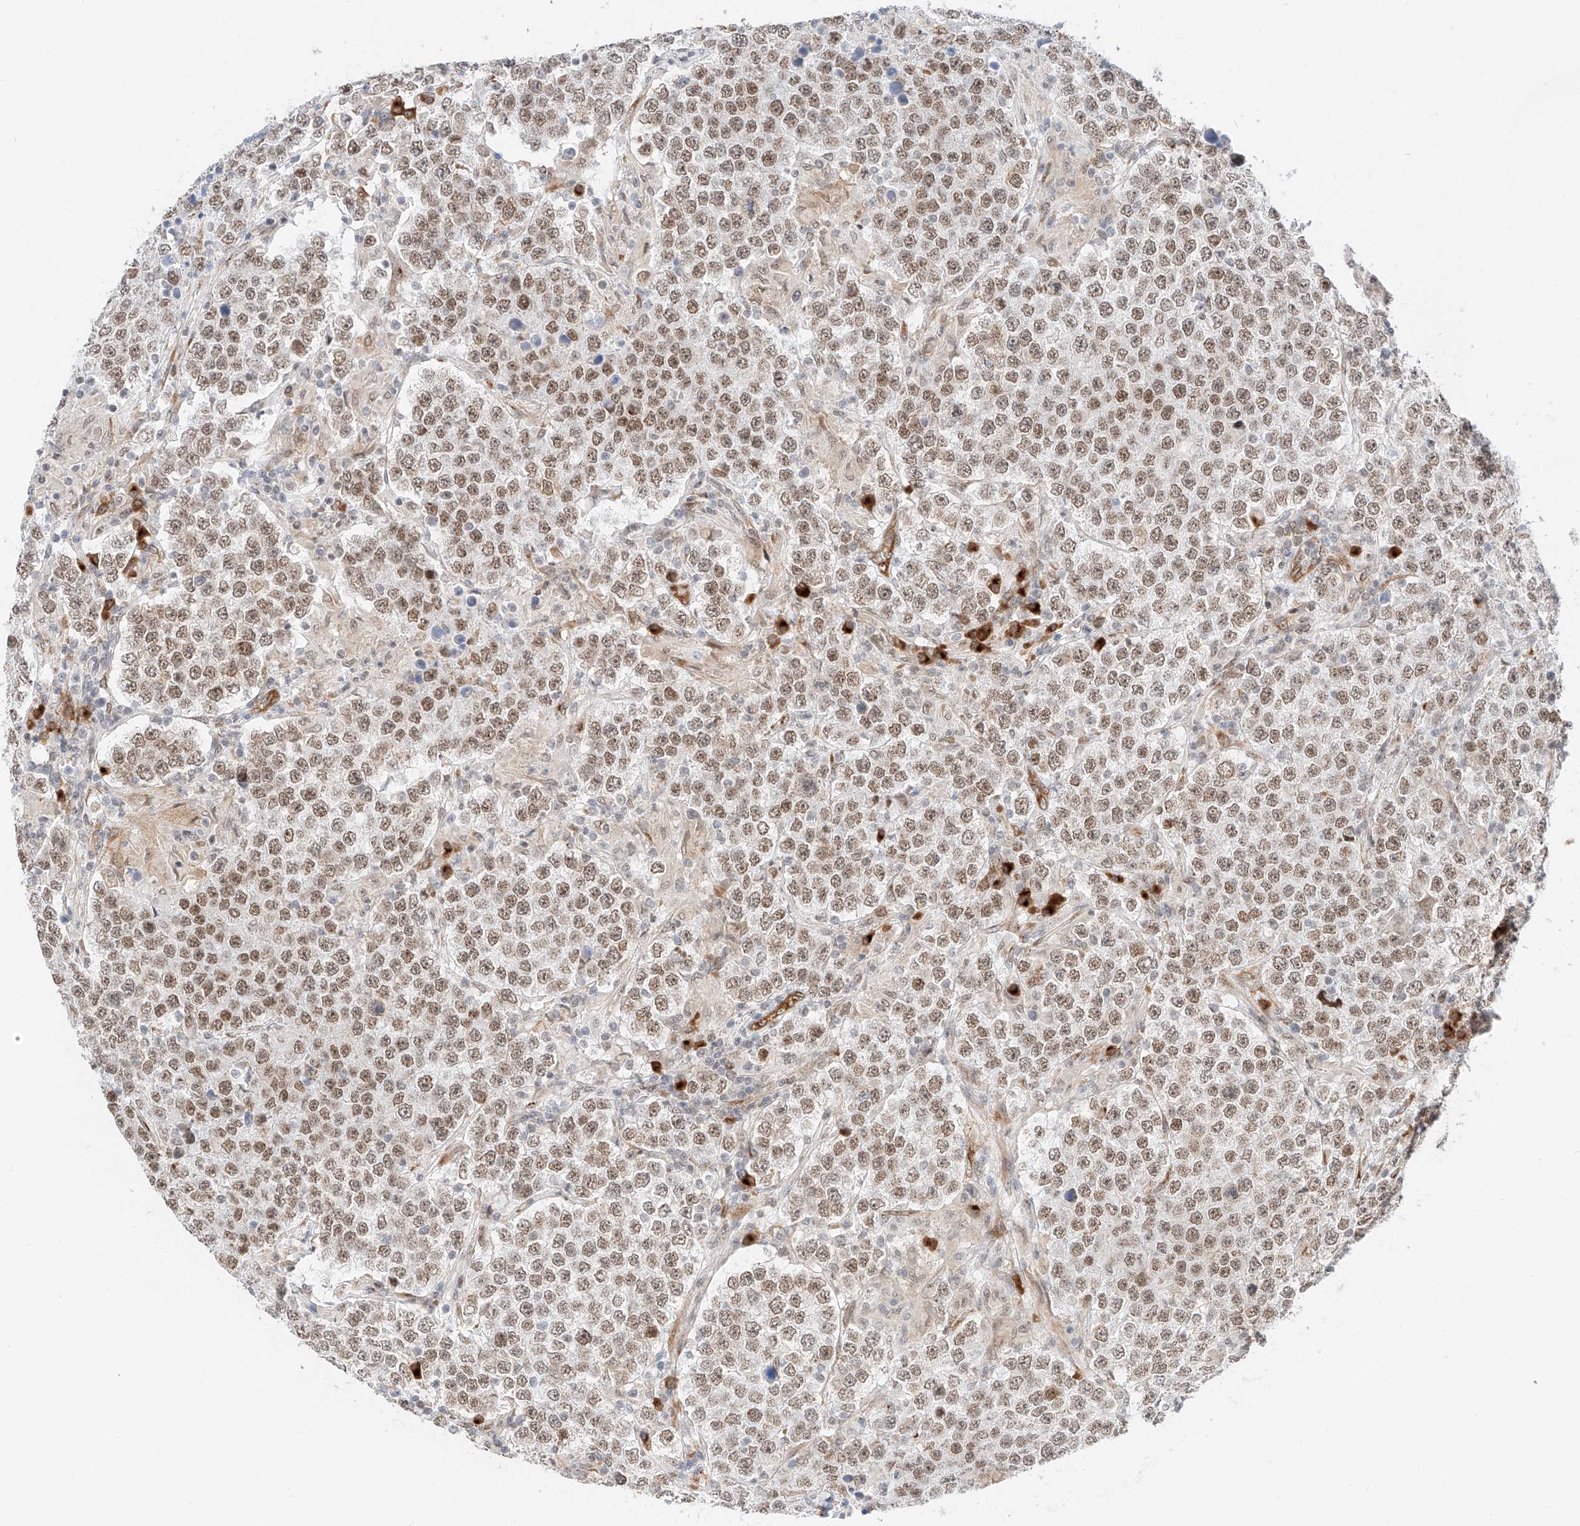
{"staining": {"intensity": "moderate", "quantity": ">75%", "location": "nuclear"}, "tissue": "testis cancer", "cell_type": "Tumor cells", "image_type": "cancer", "snomed": [{"axis": "morphology", "description": "Normal tissue, NOS"}, {"axis": "morphology", "description": "Urothelial carcinoma, High grade"}, {"axis": "morphology", "description": "Seminoma, NOS"}, {"axis": "morphology", "description": "Carcinoma, Embryonal, NOS"}, {"axis": "topography", "description": "Urinary bladder"}, {"axis": "topography", "description": "Testis"}], "caption": "Immunohistochemical staining of testis cancer exhibits medium levels of moderate nuclear protein positivity in about >75% of tumor cells.", "gene": "CARMIL1", "patient": {"sex": "male", "age": 41}}